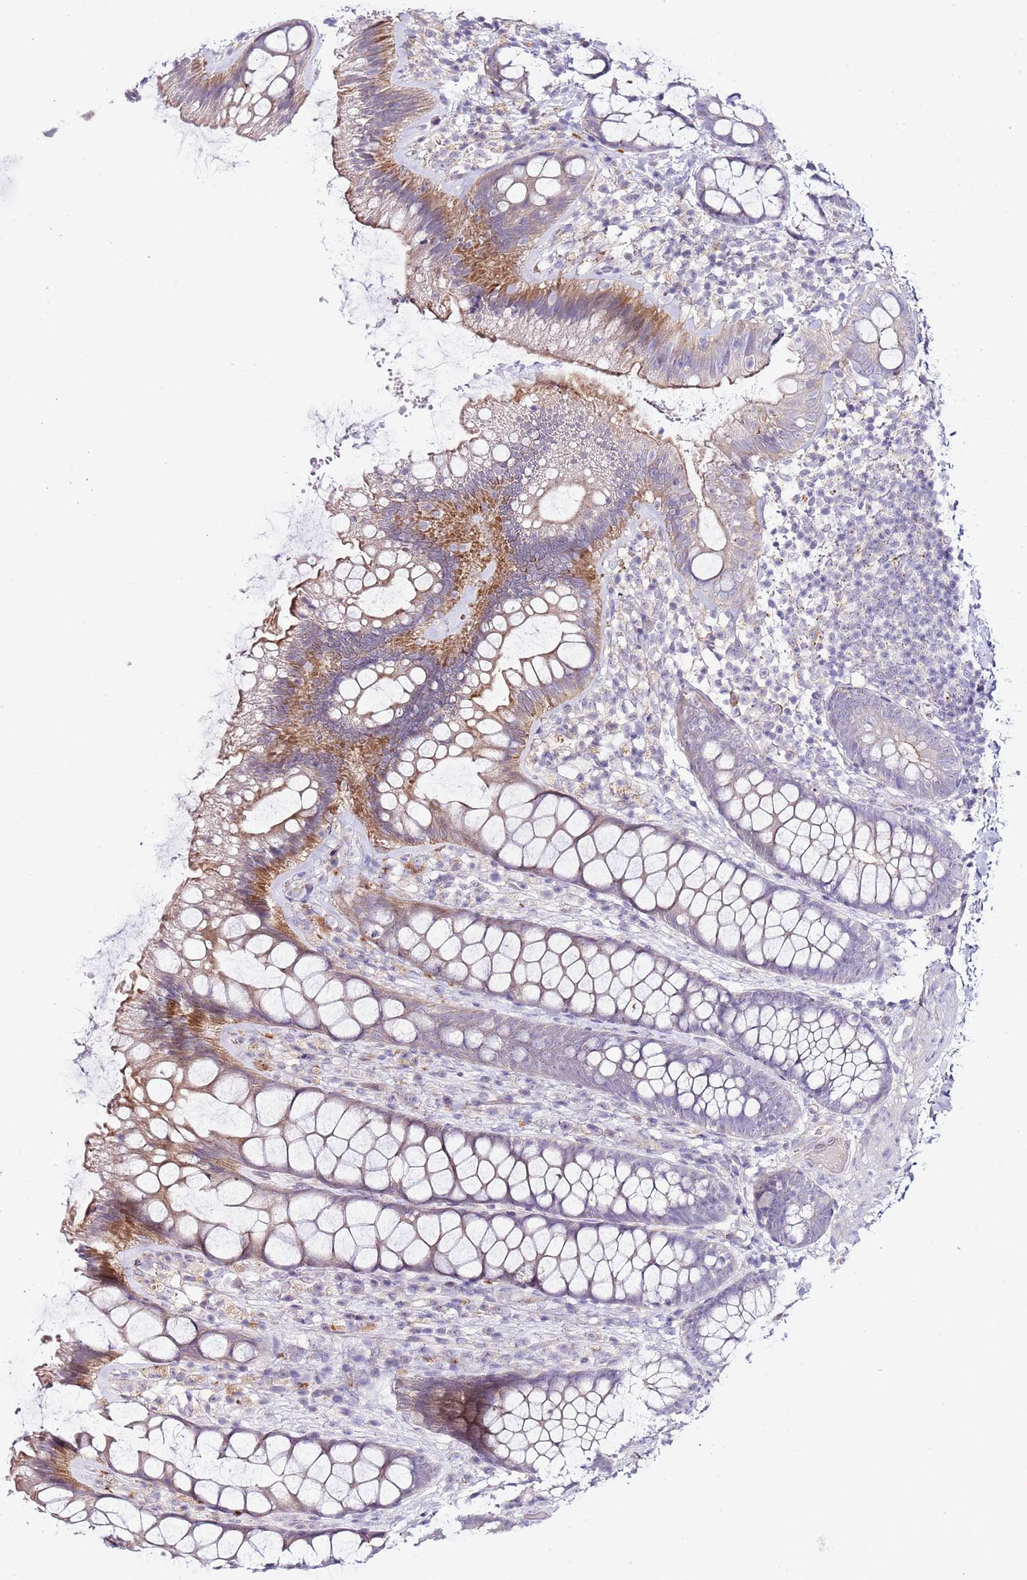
{"staining": {"intensity": "weak", "quantity": "<25%", "location": "cytoplasmic/membranous"}, "tissue": "colon", "cell_type": "Endothelial cells", "image_type": "normal", "snomed": [{"axis": "morphology", "description": "Normal tissue, NOS"}, {"axis": "topography", "description": "Colon"}], "caption": "Protein analysis of normal colon demonstrates no significant expression in endothelial cells. (Immunohistochemistry, brightfield microscopy, high magnification).", "gene": "ABHD17A", "patient": {"sex": "male", "age": 46}}